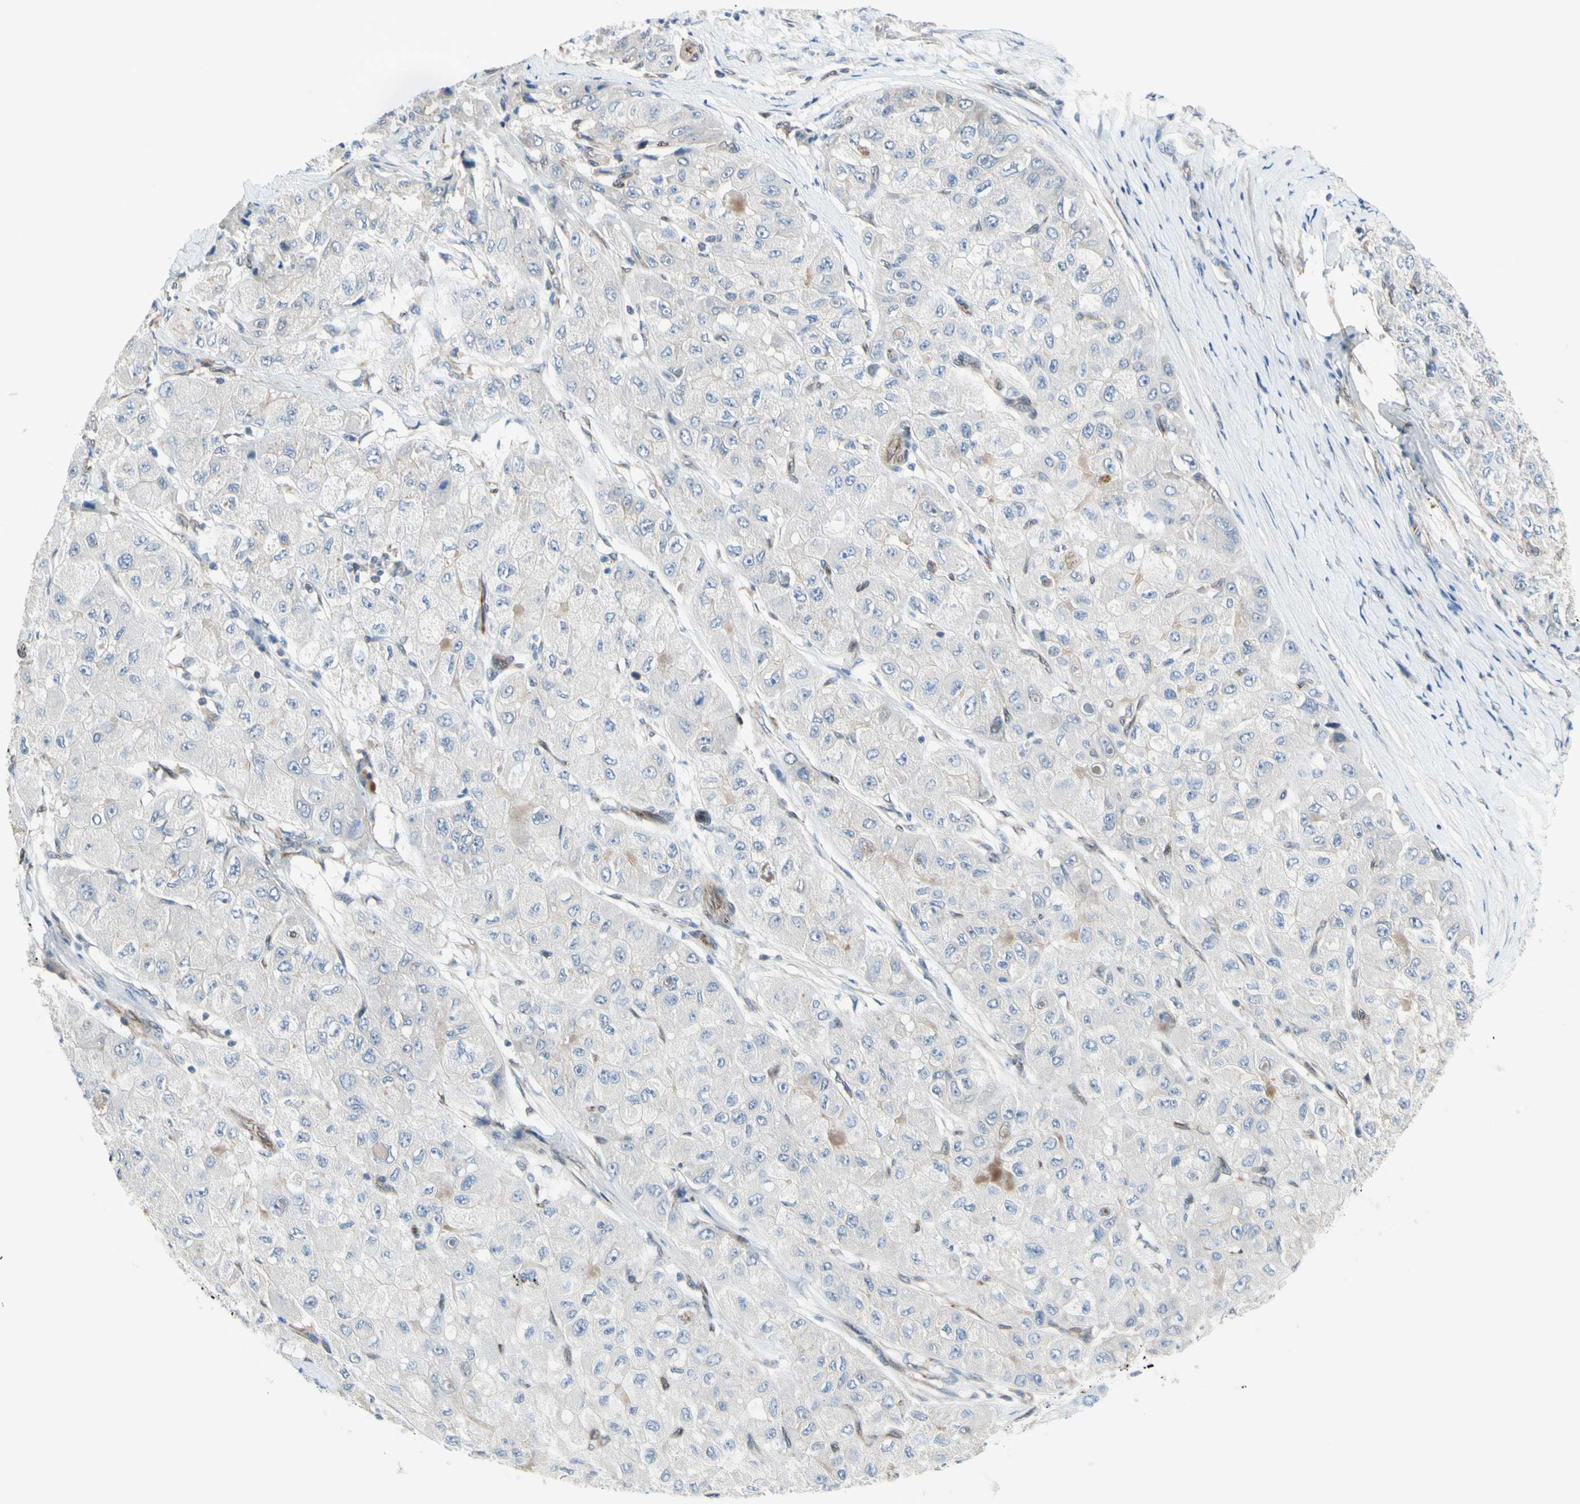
{"staining": {"intensity": "negative", "quantity": "none", "location": "none"}, "tissue": "liver cancer", "cell_type": "Tumor cells", "image_type": "cancer", "snomed": [{"axis": "morphology", "description": "Carcinoma, Hepatocellular, NOS"}, {"axis": "topography", "description": "Liver"}], "caption": "An IHC micrograph of liver hepatocellular carcinoma is shown. There is no staining in tumor cells of liver hepatocellular carcinoma.", "gene": "TRAF2", "patient": {"sex": "male", "age": 80}}